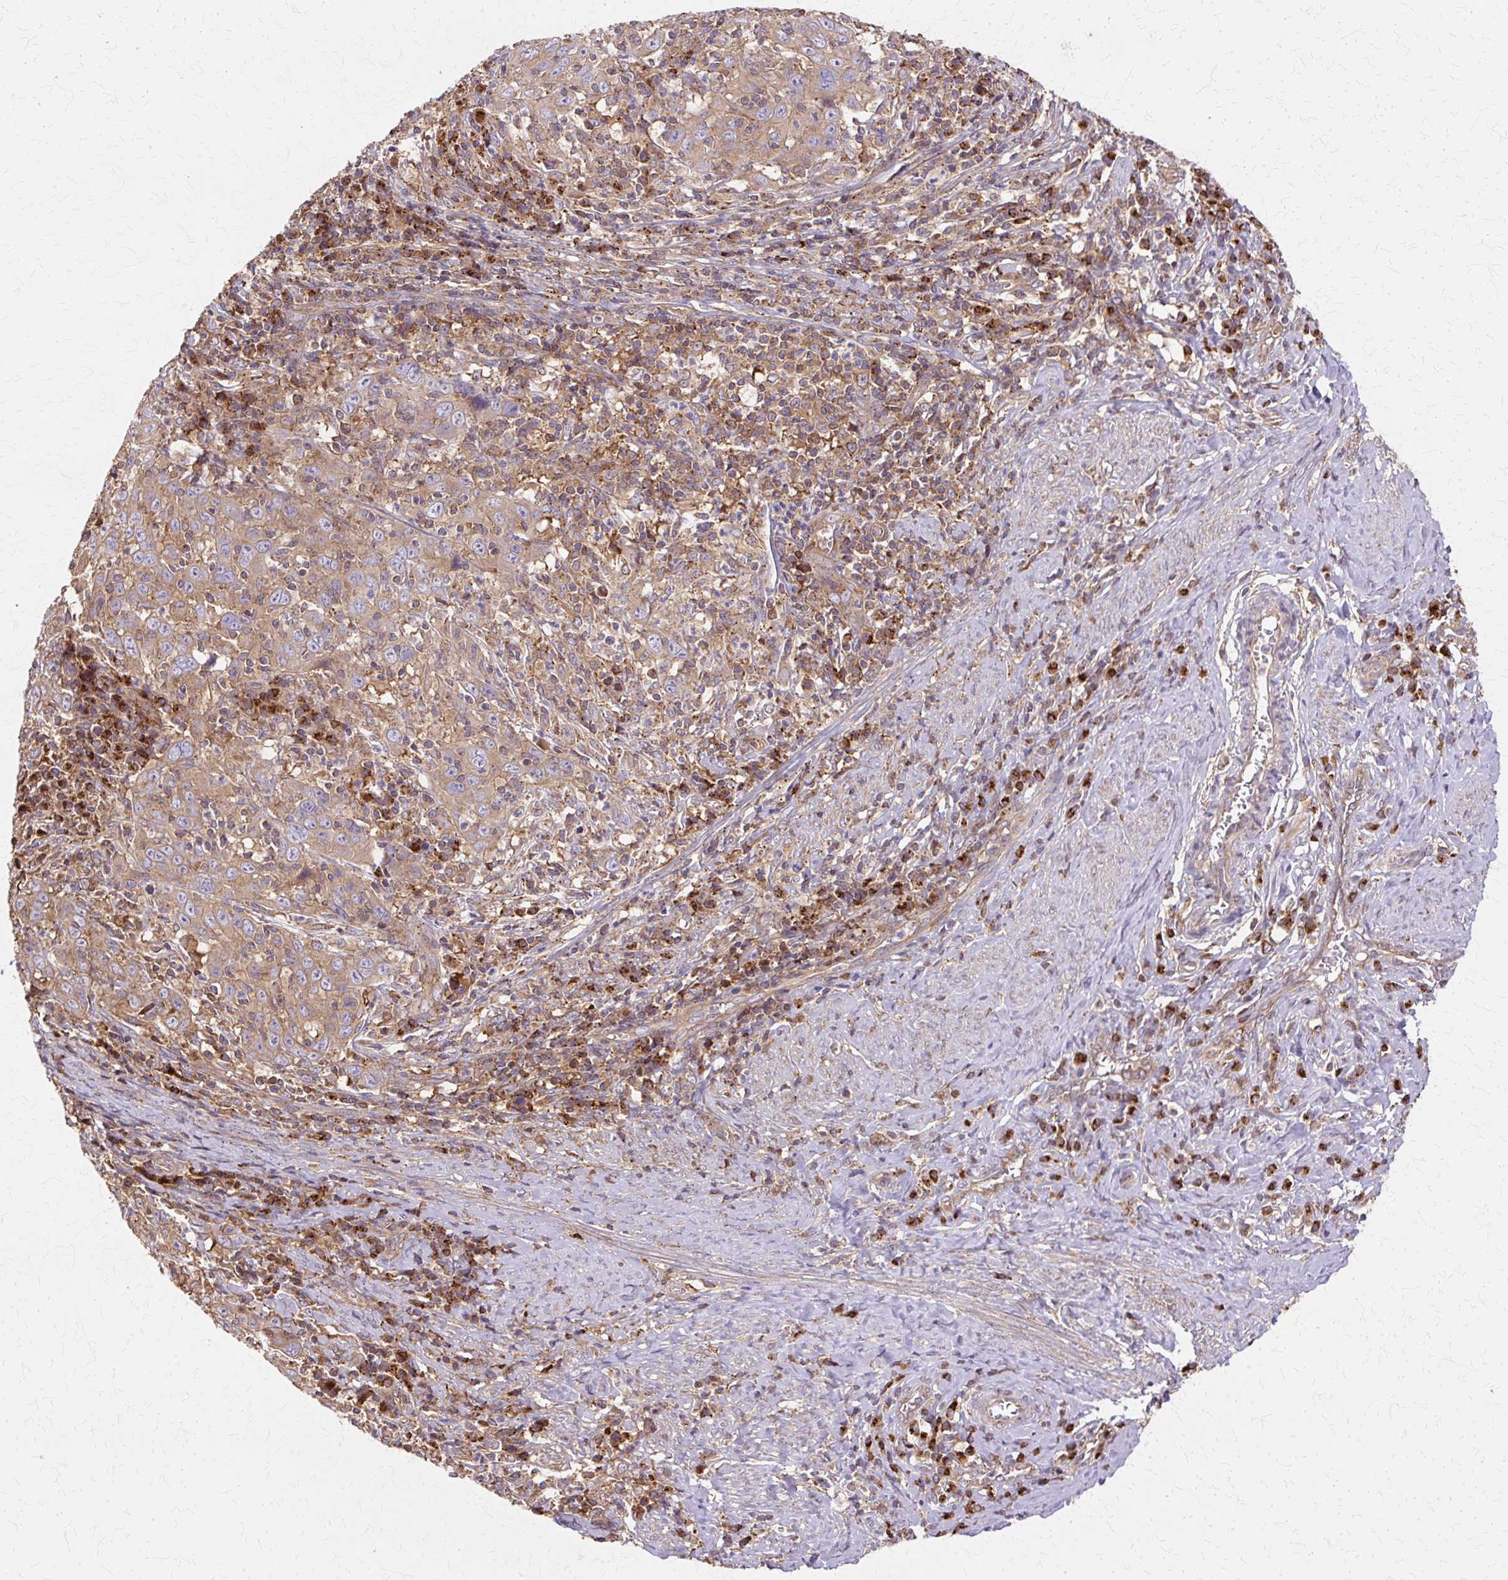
{"staining": {"intensity": "moderate", "quantity": ">75%", "location": "cytoplasmic/membranous"}, "tissue": "cervical cancer", "cell_type": "Tumor cells", "image_type": "cancer", "snomed": [{"axis": "morphology", "description": "Squamous cell carcinoma, NOS"}, {"axis": "topography", "description": "Cervix"}], "caption": "Brown immunohistochemical staining in cervical cancer (squamous cell carcinoma) exhibits moderate cytoplasmic/membranous expression in approximately >75% of tumor cells.", "gene": "COPB1", "patient": {"sex": "female", "age": 46}}